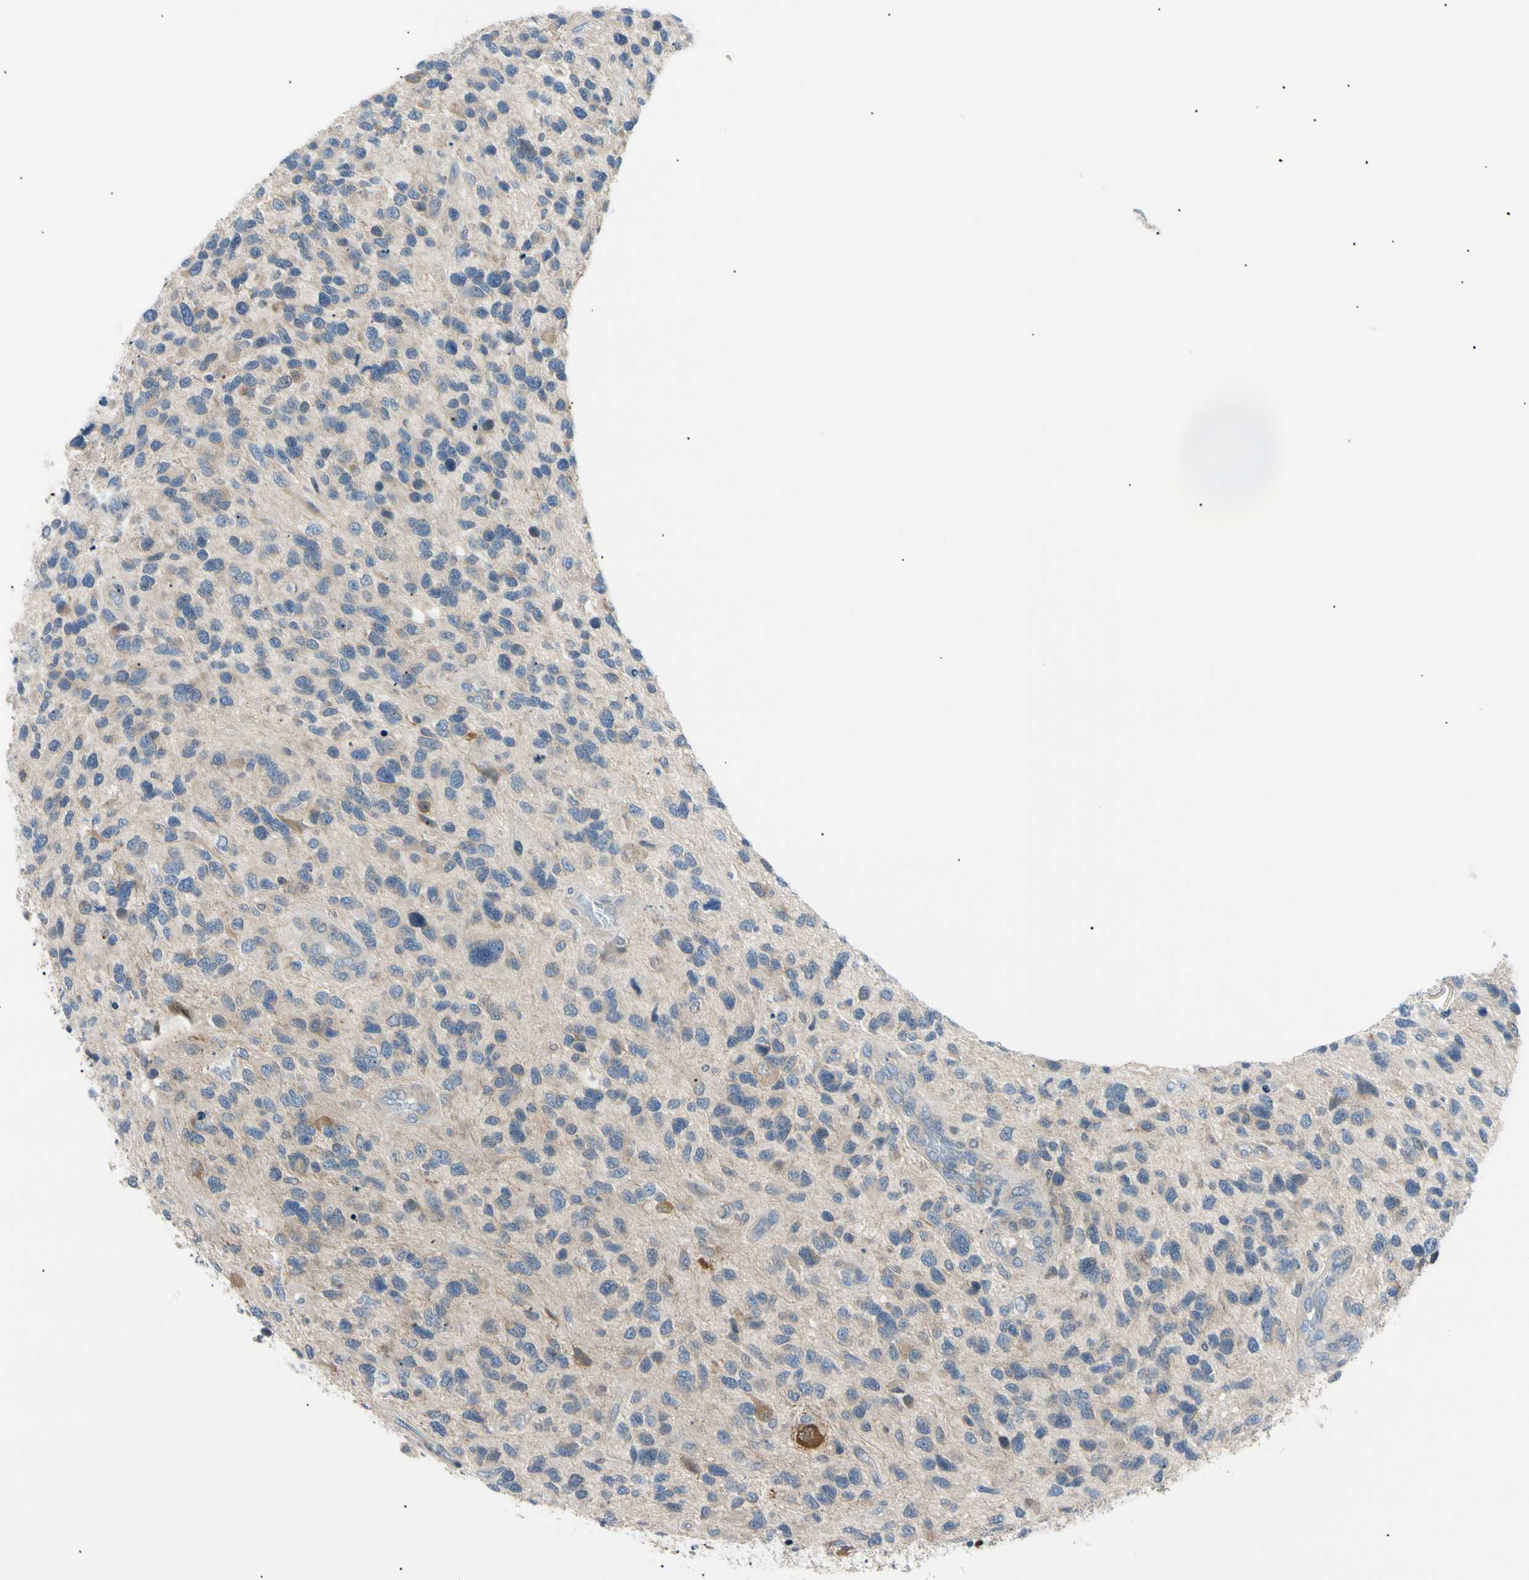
{"staining": {"intensity": "weak", "quantity": "<25%", "location": "cytoplasmic/membranous"}, "tissue": "glioma", "cell_type": "Tumor cells", "image_type": "cancer", "snomed": [{"axis": "morphology", "description": "Glioma, malignant, High grade"}, {"axis": "topography", "description": "Brain"}], "caption": "An IHC micrograph of malignant high-grade glioma is shown. There is no staining in tumor cells of malignant high-grade glioma.", "gene": "SEC23B", "patient": {"sex": "female", "age": 58}}